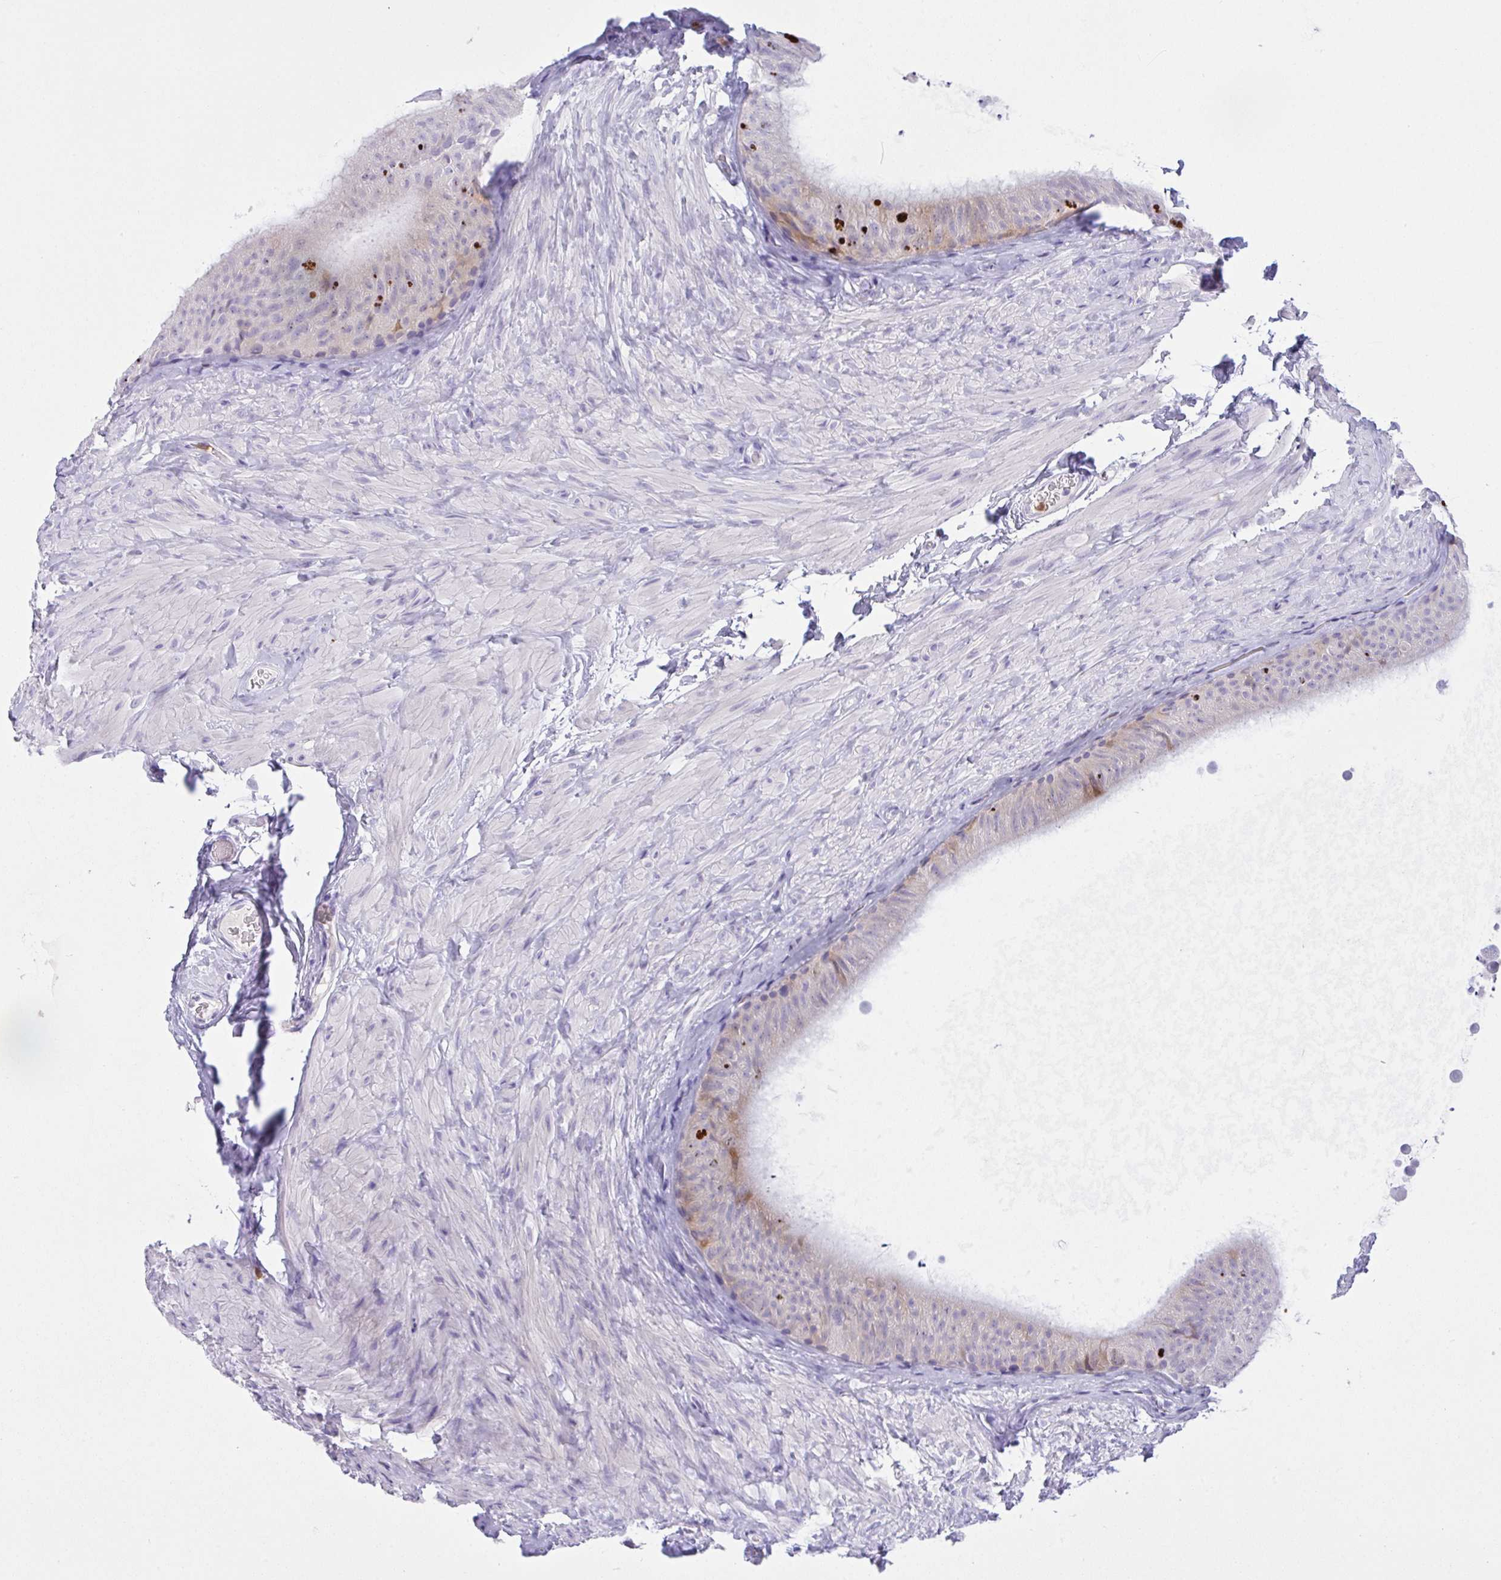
{"staining": {"intensity": "weak", "quantity": "<25%", "location": "cytoplasmic/membranous"}, "tissue": "epididymis", "cell_type": "Glandular cells", "image_type": "normal", "snomed": [{"axis": "morphology", "description": "Normal tissue, NOS"}, {"axis": "topography", "description": "Epididymis, spermatic cord, NOS"}, {"axis": "topography", "description": "Epididymis"}], "caption": "IHC of normal epididymis shows no staining in glandular cells.", "gene": "NCF1", "patient": {"sex": "male", "age": 31}}